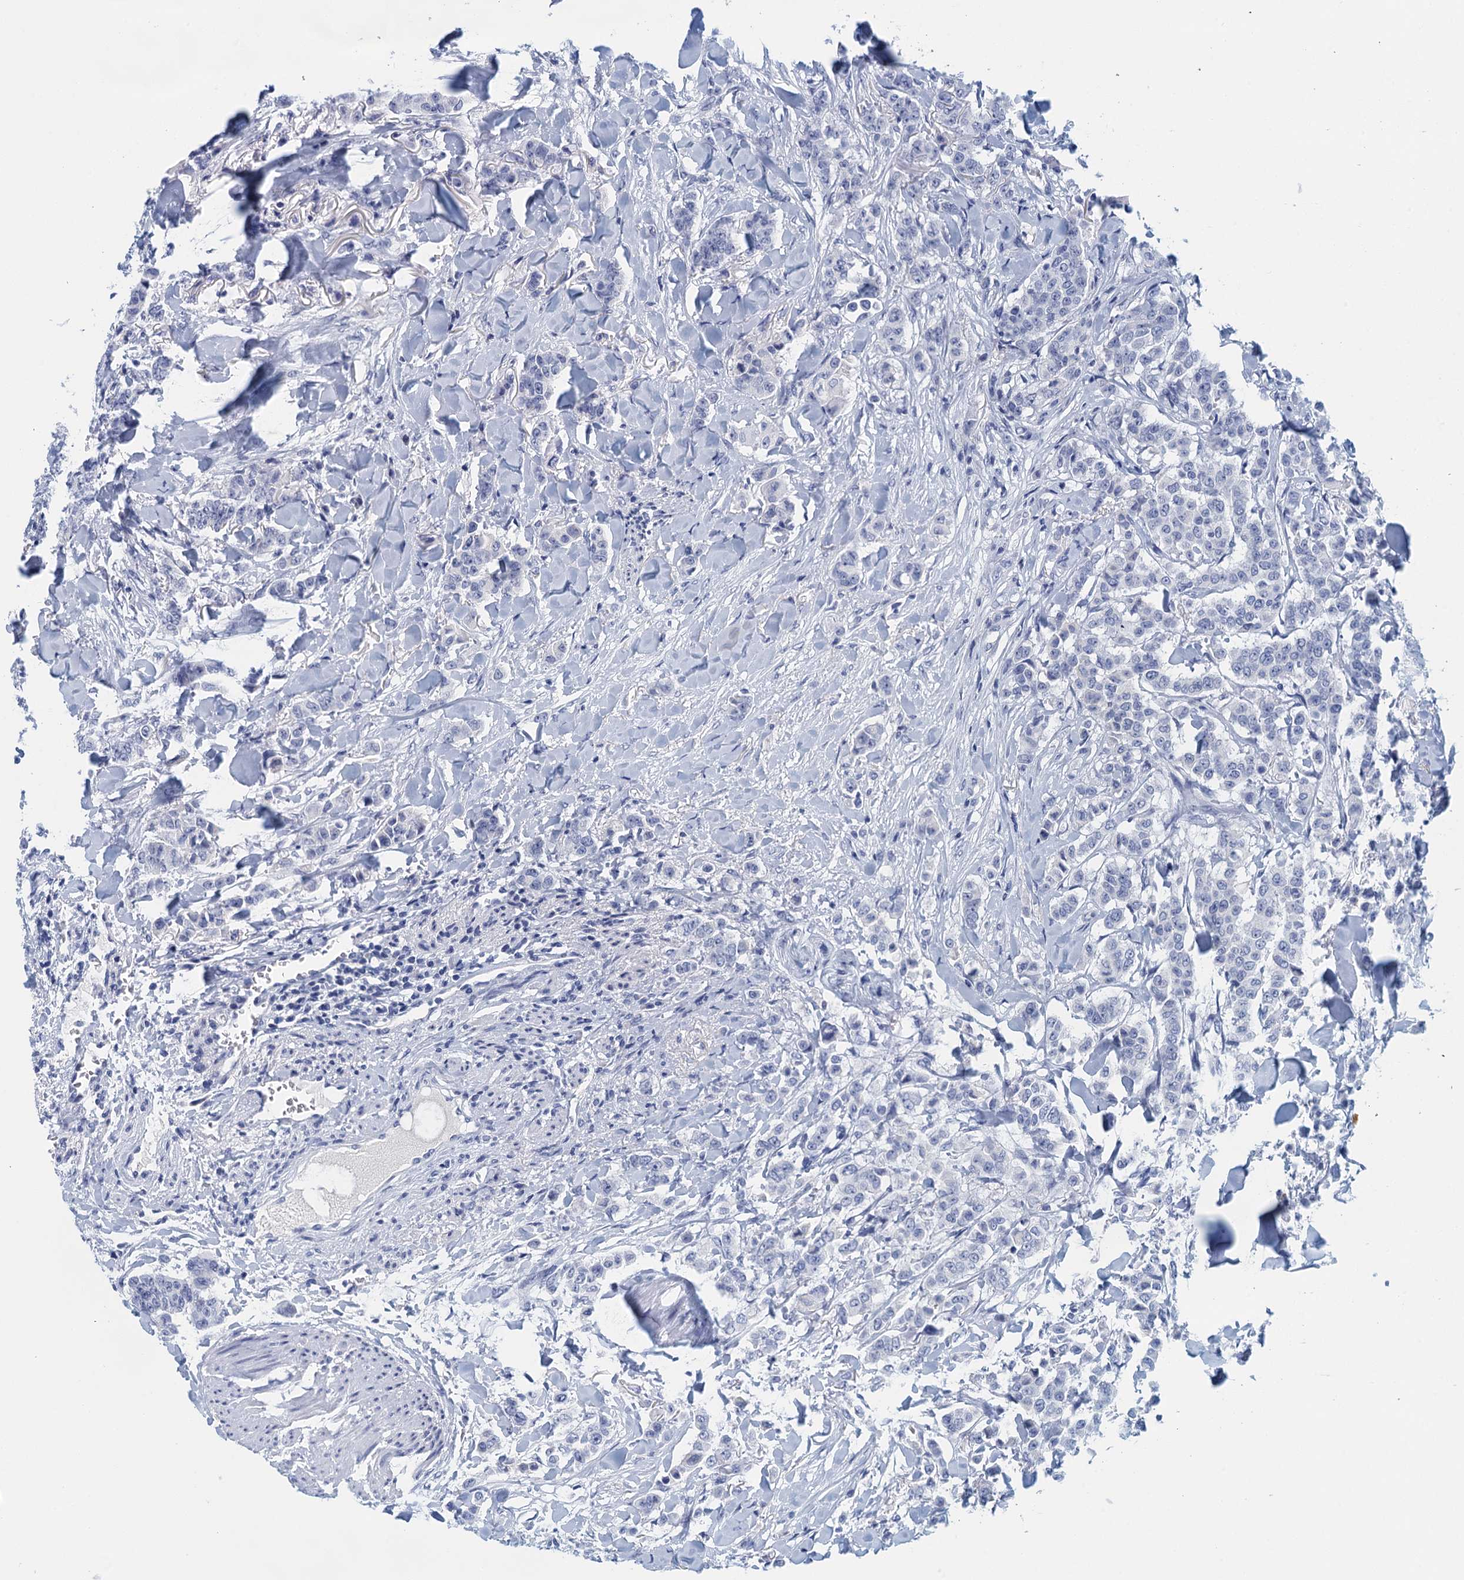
{"staining": {"intensity": "negative", "quantity": "none", "location": "none"}, "tissue": "breast cancer", "cell_type": "Tumor cells", "image_type": "cancer", "snomed": [{"axis": "morphology", "description": "Duct carcinoma"}, {"axis": "topography", "description": "Breast"}], "caption": "DAB (3,3'-diaminobenzidine) immunohistochemical staining of human intraductal carcinoma (breast) demonstrates no significant expression in tumor cells. Nuclei are stained in blue.", "gene": "CYP51A1", "patient": {"sex": "female", "age": 40}}